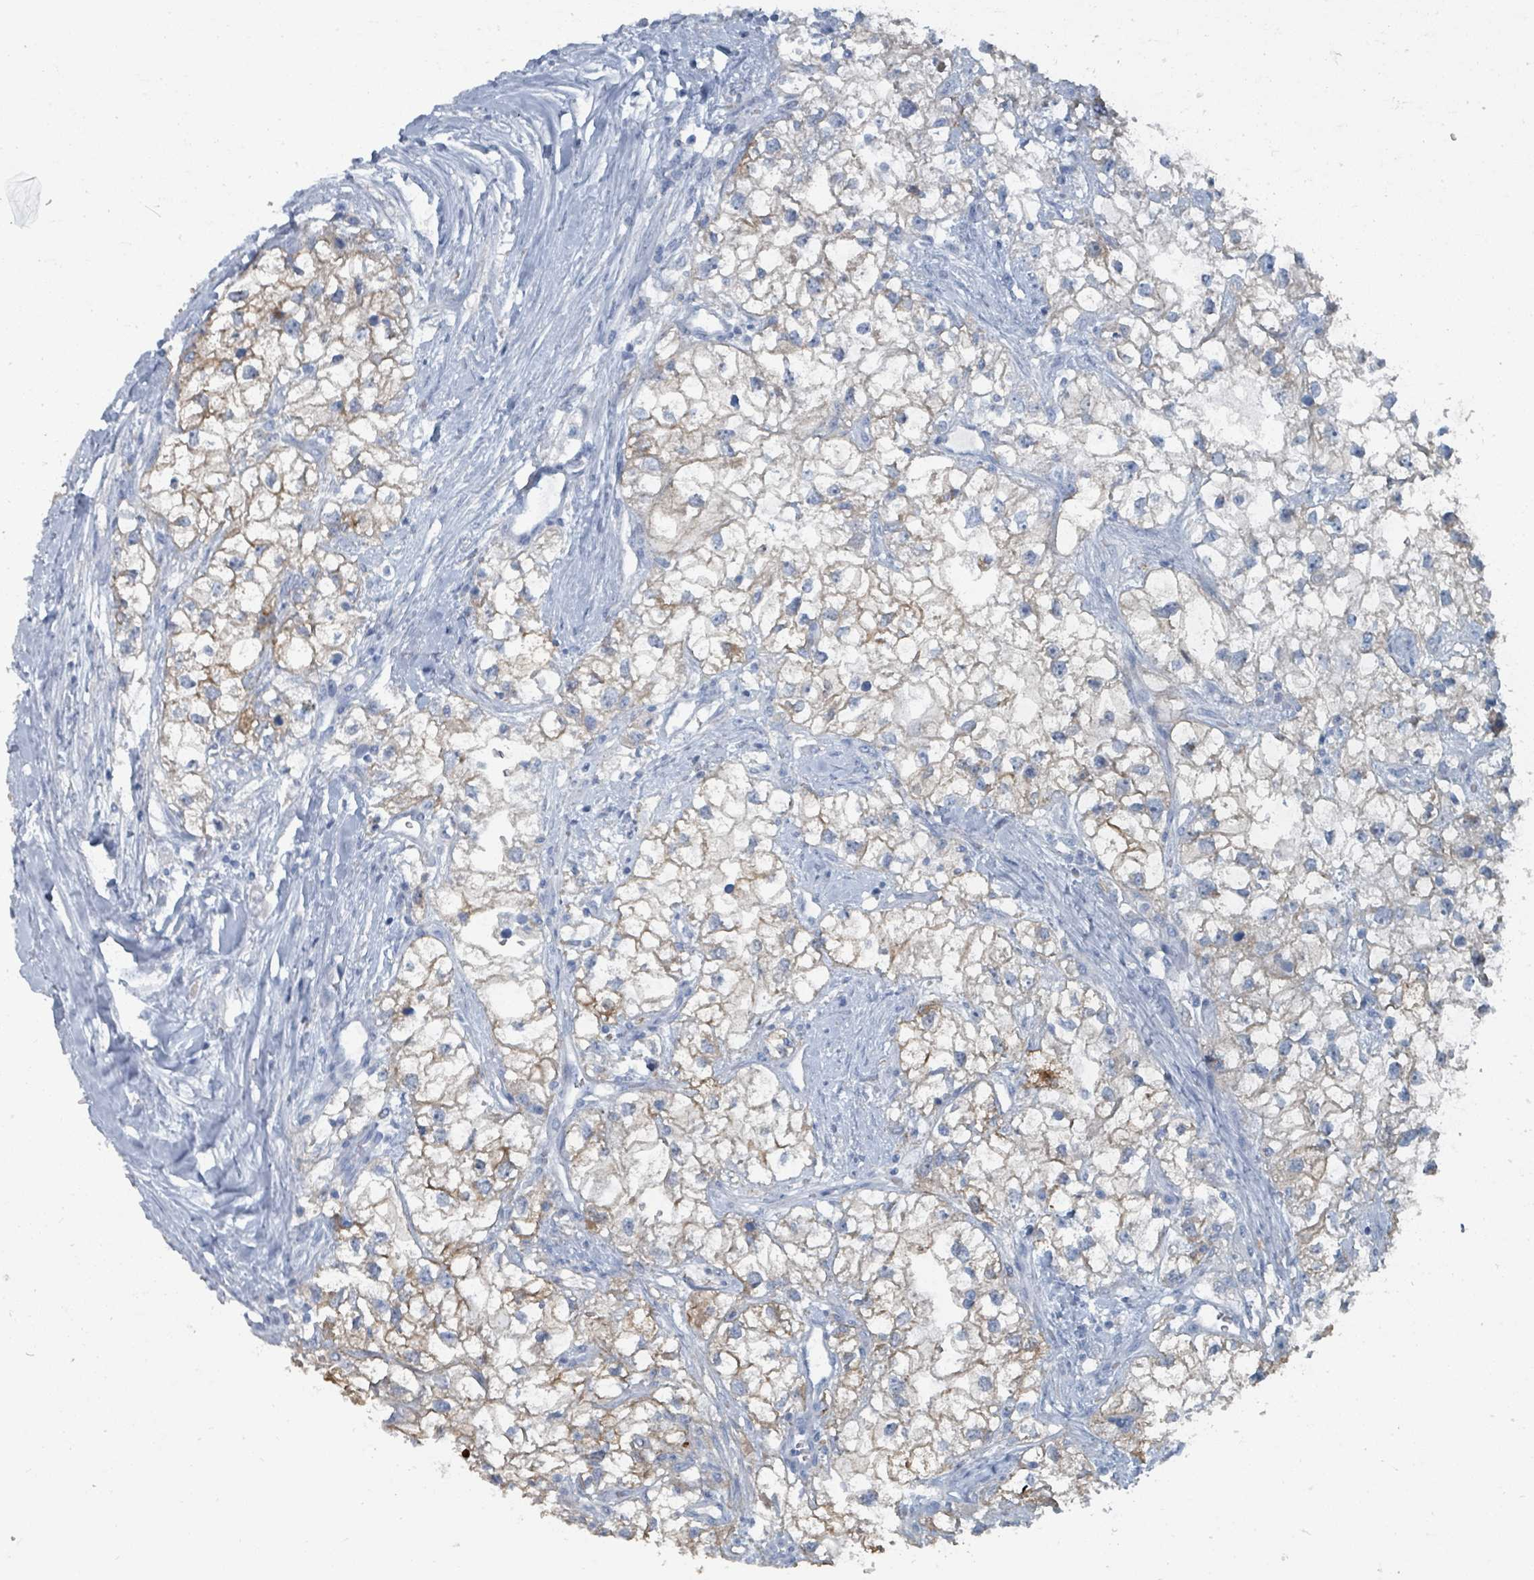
{"staining": {"intensity": "weak", "quantity": "<25%", "location": "cytoplasmic/membranous"}, "tissue": "renal cancer", "cell_type": "Tumor cells", "image_type": "cancer", "snomed": [{"axis": "morphology", "description": "Adenocarcinoma, NOS"}, {"axis": "topography", "description": "Kidney"}], "caption": "Protein analysis of renal cancer (adenocarcinoma) displays no significant expression in tumor cells.", "gene": "GAMT", "patient": {"sex": "male", "age": 59}}